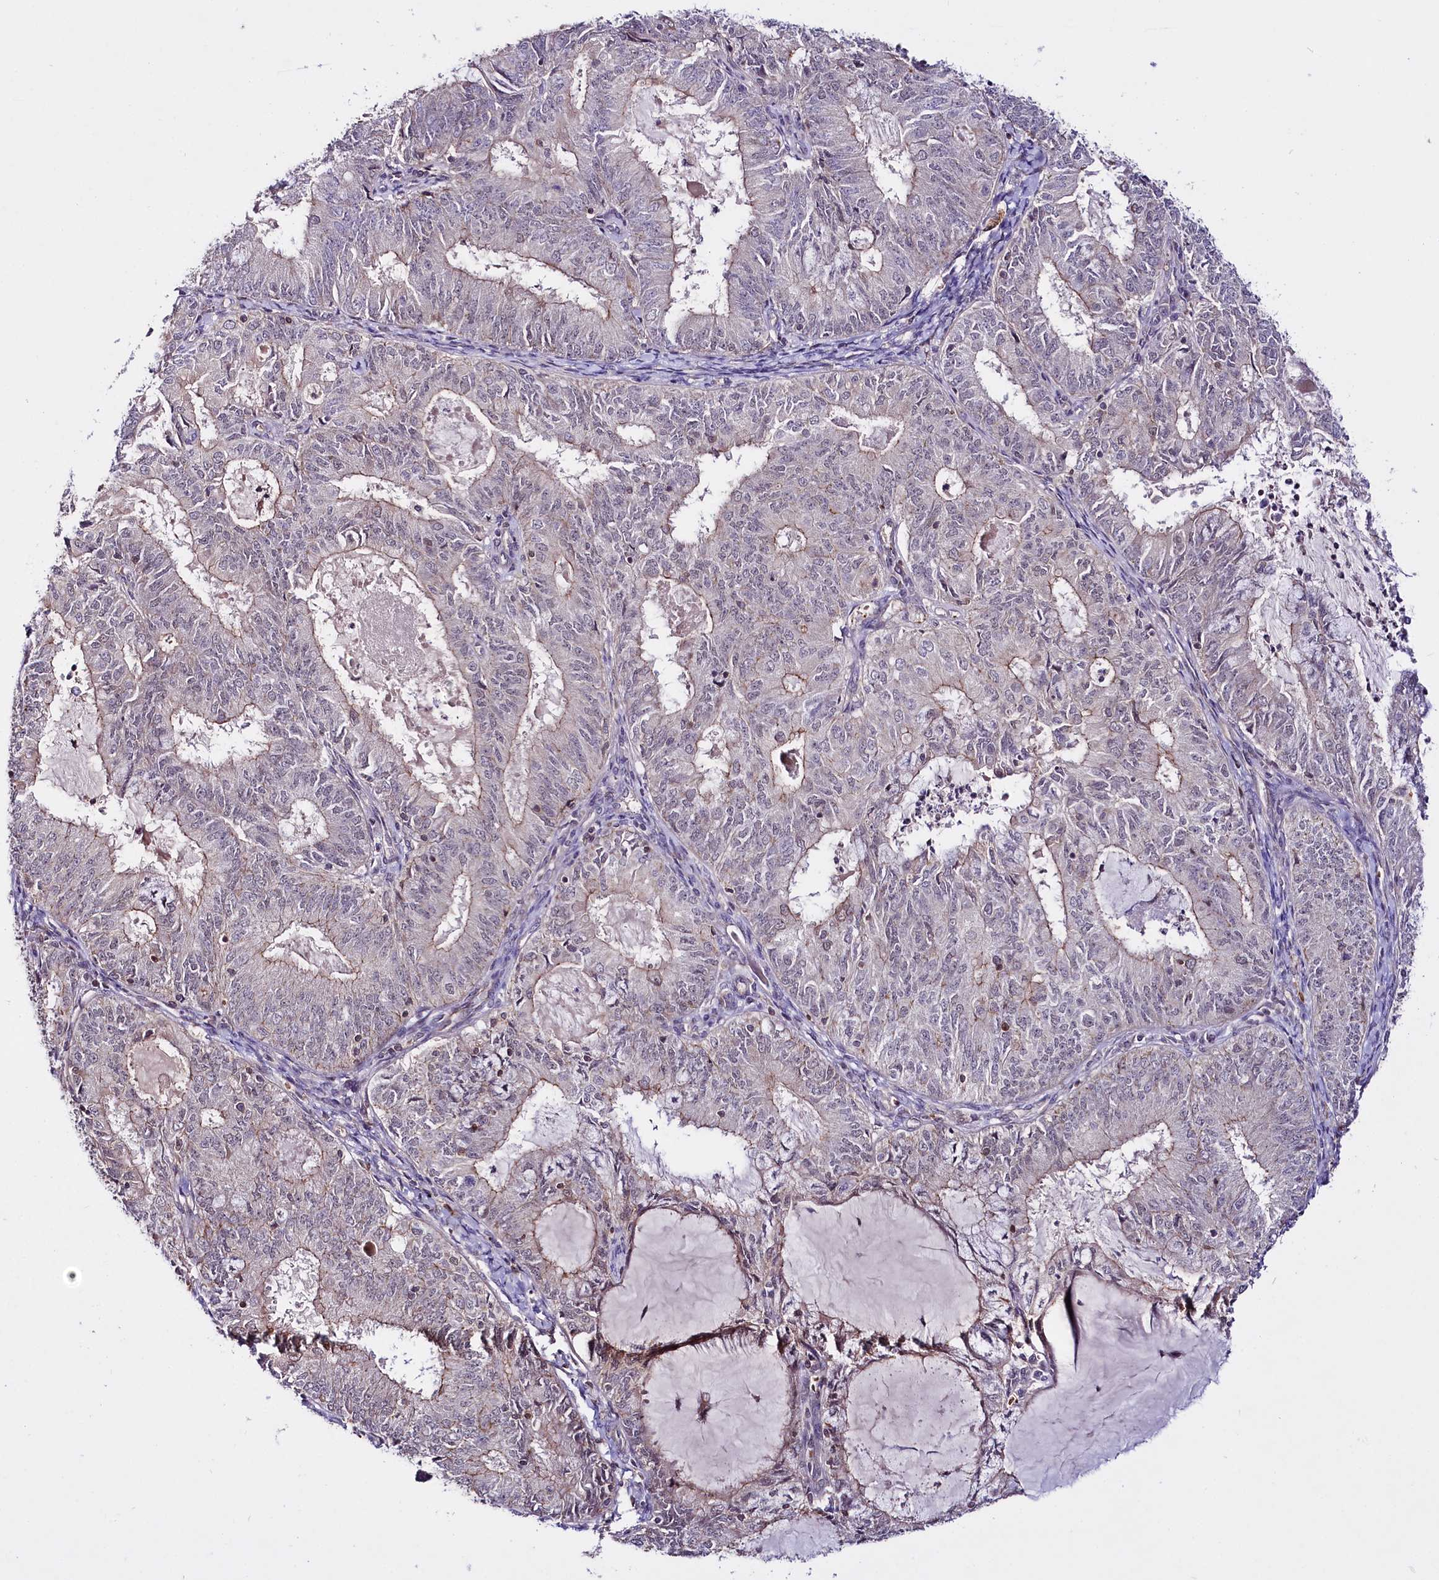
{"staining": {"intensity": "weak", "quantity": "<25%", "location": "cytoplasmic/membranous"}, "tissue": "endometrial cancer", "cell_type": "Tumor cells", "image_type": "cancer", "snomed": [{"axis": "morphology", "description": "Adenocarcinoma, NOS"}, {"axis": "topography", "description": "Endometrium"}], "caption": "This is a image of IHC staining of endometrial adenocarcinoma, which shows no positivity in tumor cells.", "gene": "TAFAZZIN", "patient": {"sex": "female", "age": 57}}